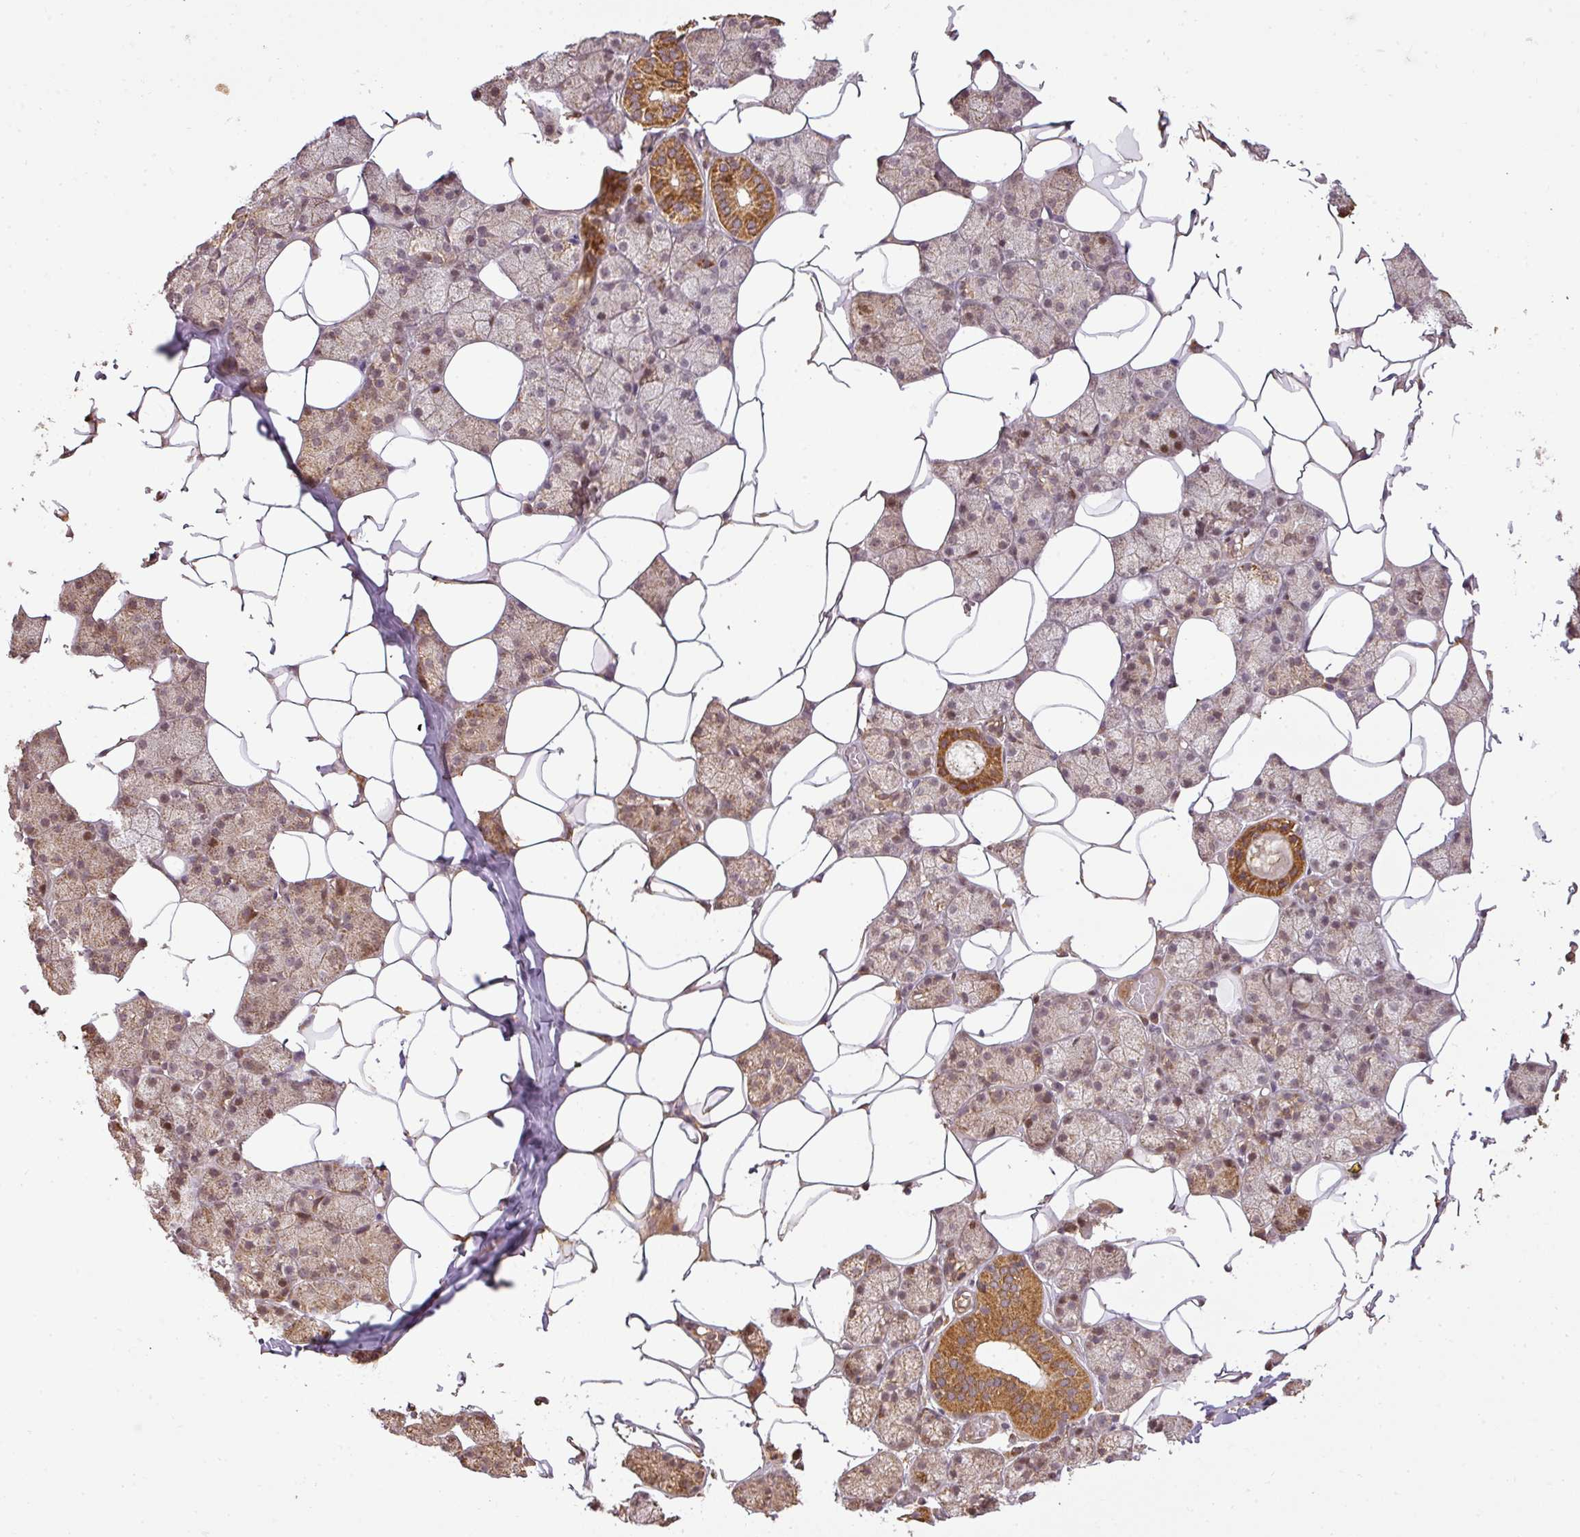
{"staining": {"intensity": "moderate", "quantity": "25%-75%", "location": "cytoplasmic/membranous,nuclear"}, "tissue": "salivary gland", "cell_type": "Glandular cells", "image_type": "normal", "snomed": [{"axis": "morphology", "description": "Normal tissue, NOS"}, {"axis": "topography", "description": "Salivary gland"}], "caption": "IHC of normal human salivary gland demonstrates medium levels of moderate cytoplasmic/membranous,nuclear positivity in approximately 25%-75% of glandular cells.", "gene": "FAIM", "patient": {"sex": "female", "age": 33}}